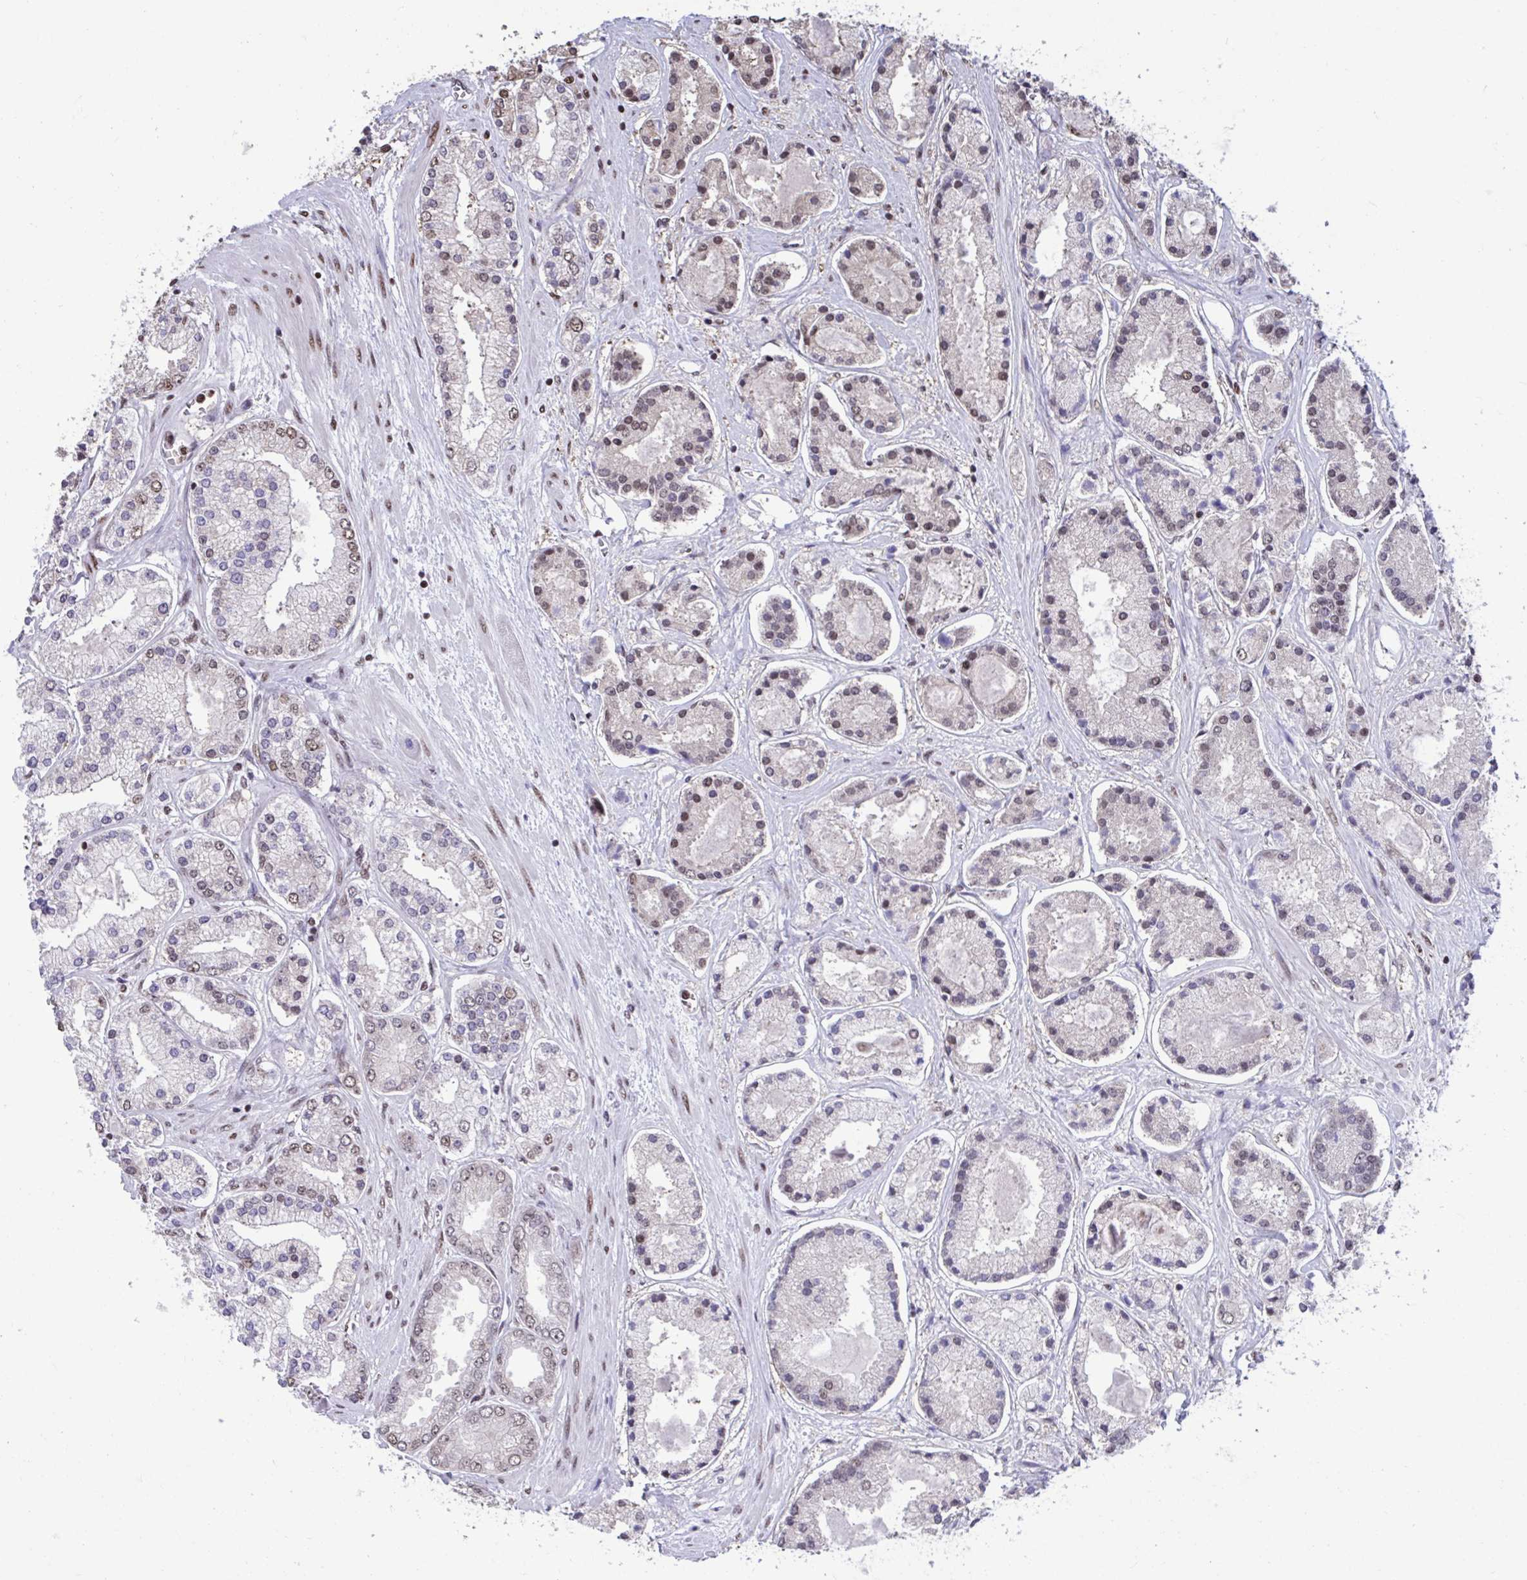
{"staining": {"intensity": "moderate", "quantity": ">75%", "location": "nuclear"}, "tissue": "prostate cancer", "cell_type": "Tumor cells", "image_type": "cancer", "snomed": [{"axis": "morphology", "description": "Adenocarcinoma, High grade"}, {"axis": "topography", "description": "Prostate"}], "caption": "IHC of adenocarcinoma (high-grade) (prostate) demonstrates medium levels of moderate nuclear positivity in approximately >75% of tumor cells.", "gene": "HNRNPDL", "patient": {"sex": "male", "age": 67}}